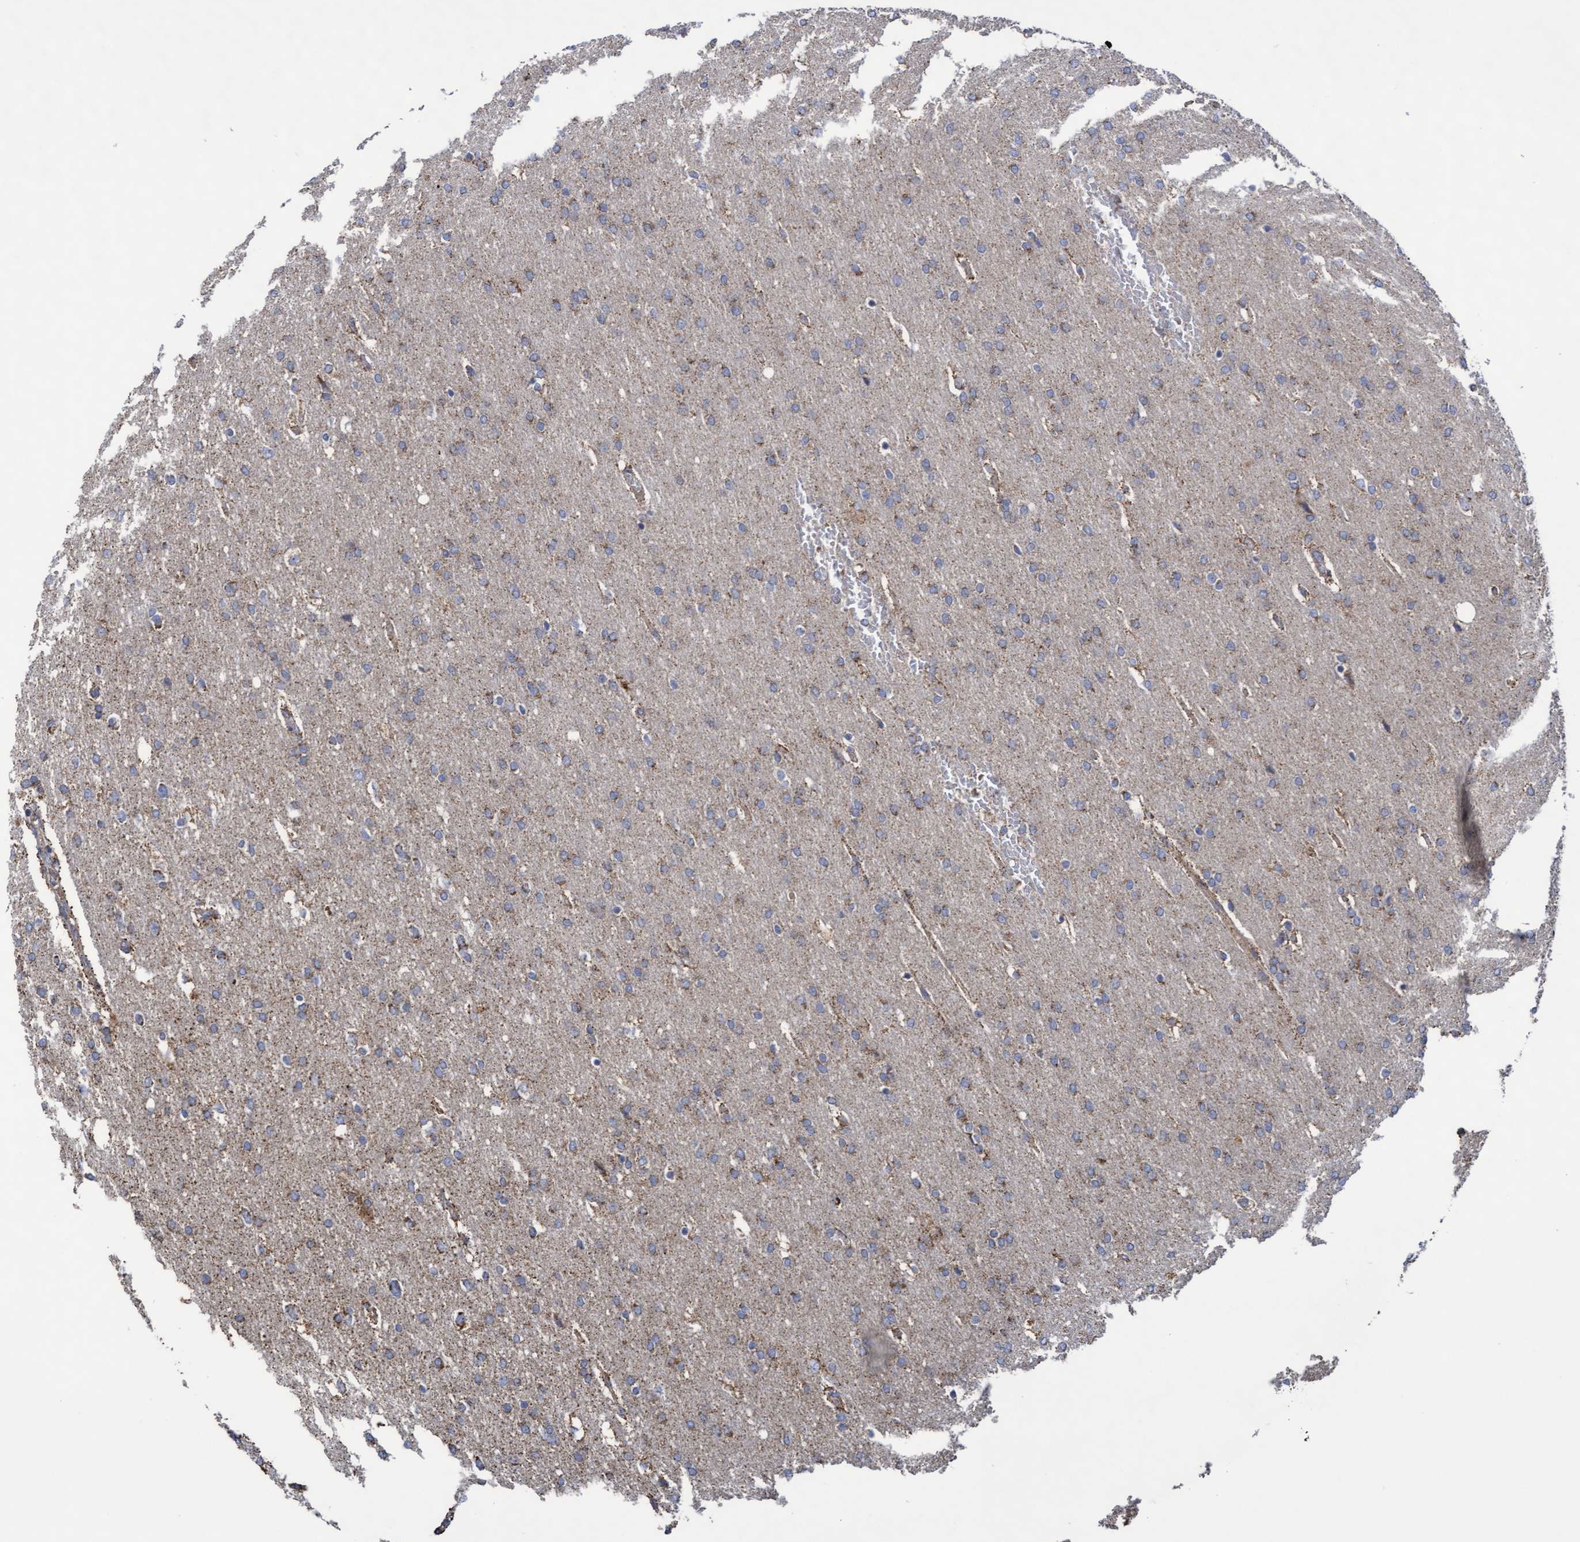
{"staining": {"intensity": "moderate", "quantity": "25%-75%", "location": "cytoplasmic/membranous"}, "tissue": "glioma", "cell_type": "Tumor cells", "image_type": "cancer", "snomed": [{"axis": "morphology", "description": "Glioma, malignant, Low grade"}, {"axis": "topography", "description": "Brain"}], "caption": "Glioma stained for a protein (brown) shows moderate cytoplasmic/membranous positive expression in approximately 25%-75% of tumor cells.", "gene": "COBL", "patient": {"sex": "female", "age": 37}}